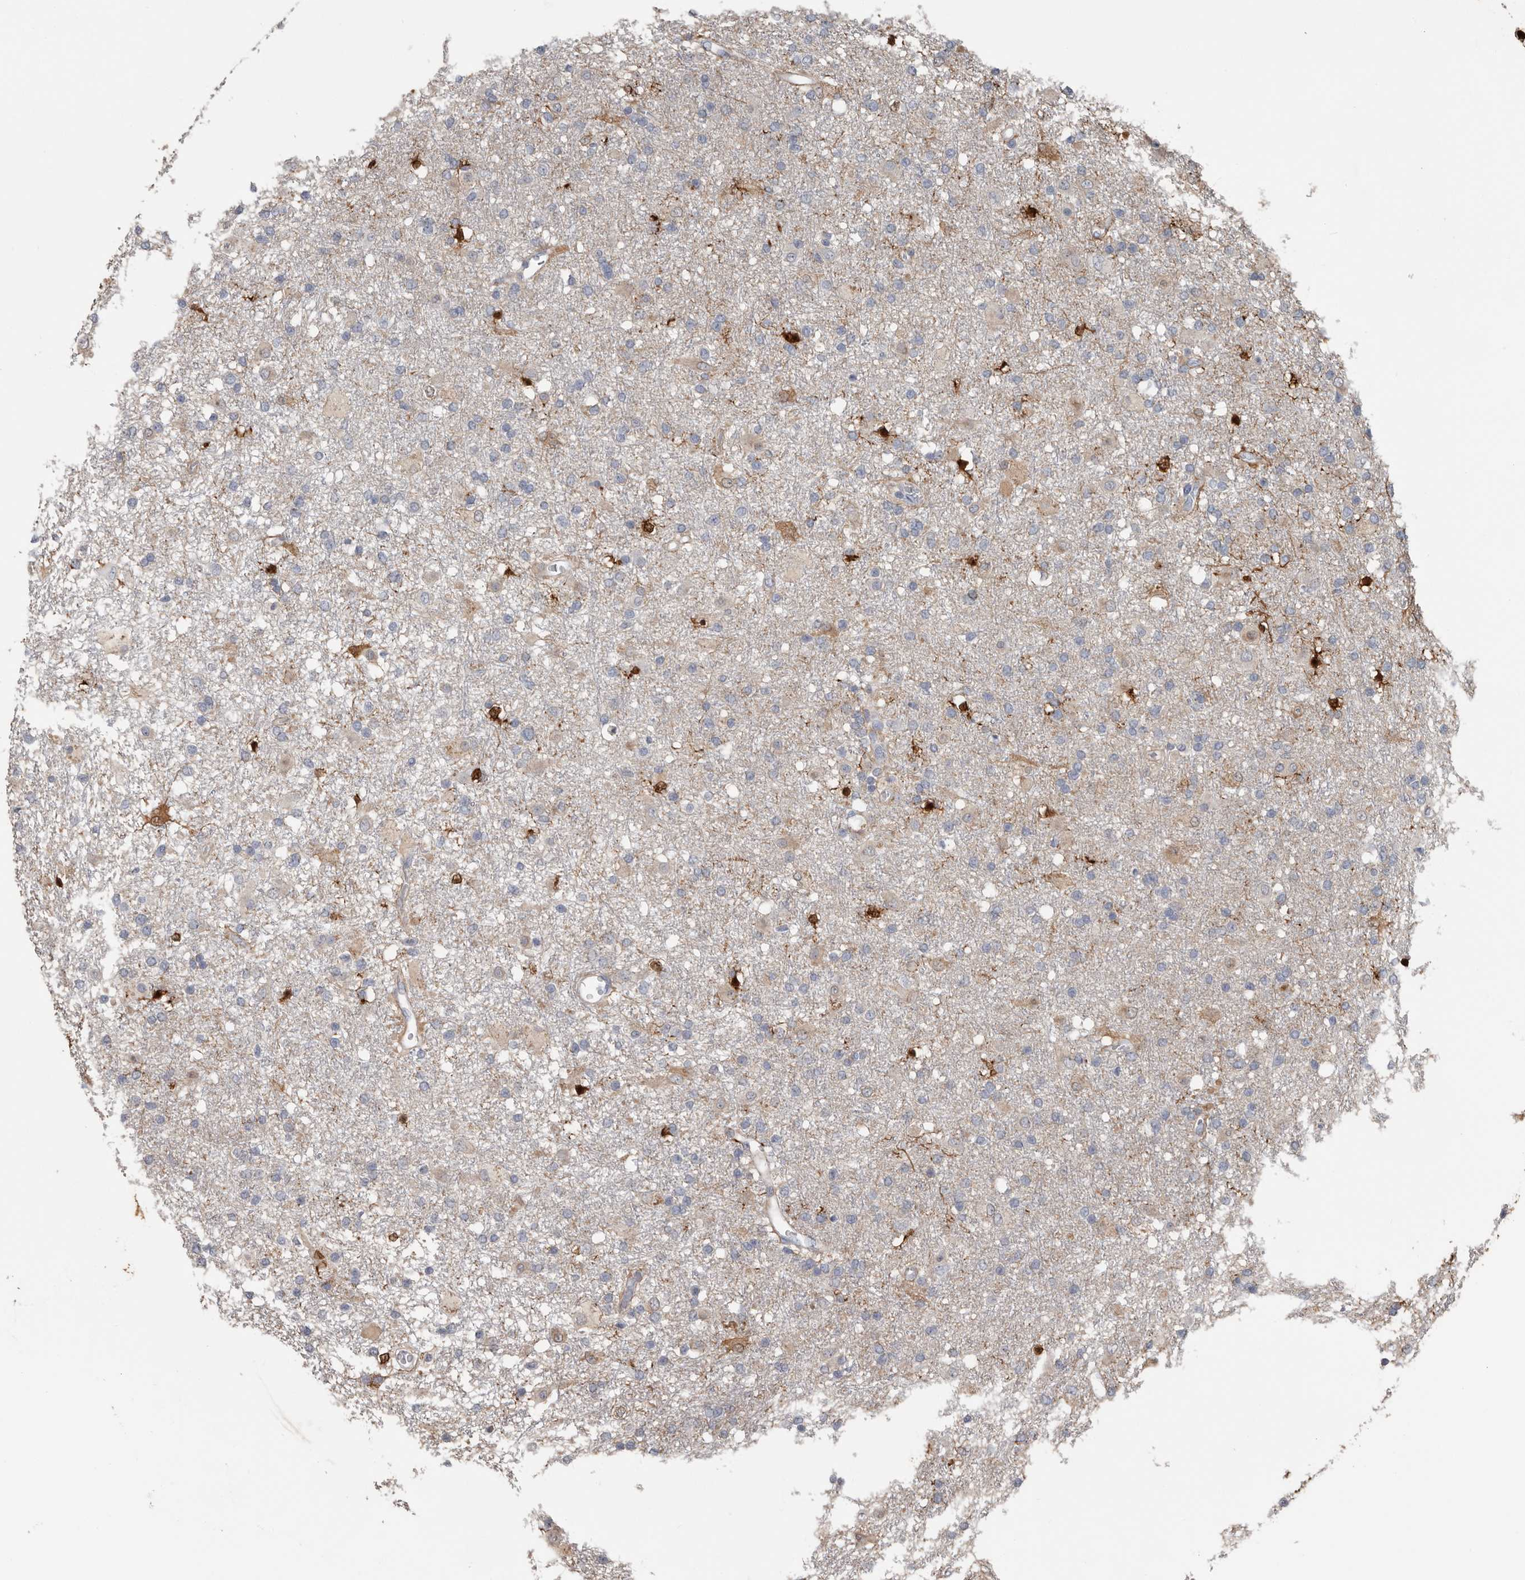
{"staining": {"intensity": "negative", "quantity": "none", "location": "none"}, "tissue": "glioma", "cell_type": "Tumor cells", "image_type": "cancer", "snomed": [{"axis": "morphology", "description": "Glioma, malignant, Low grade"}, {"axis": "topography", "description": "Brain"}], "caption": "This is an IHC photomicrograph of human malignant glioma (low-grade). There is no positivity in tumor cells.", "gene": "FABP7", "patient": {"sex": "male", "age": 65}}